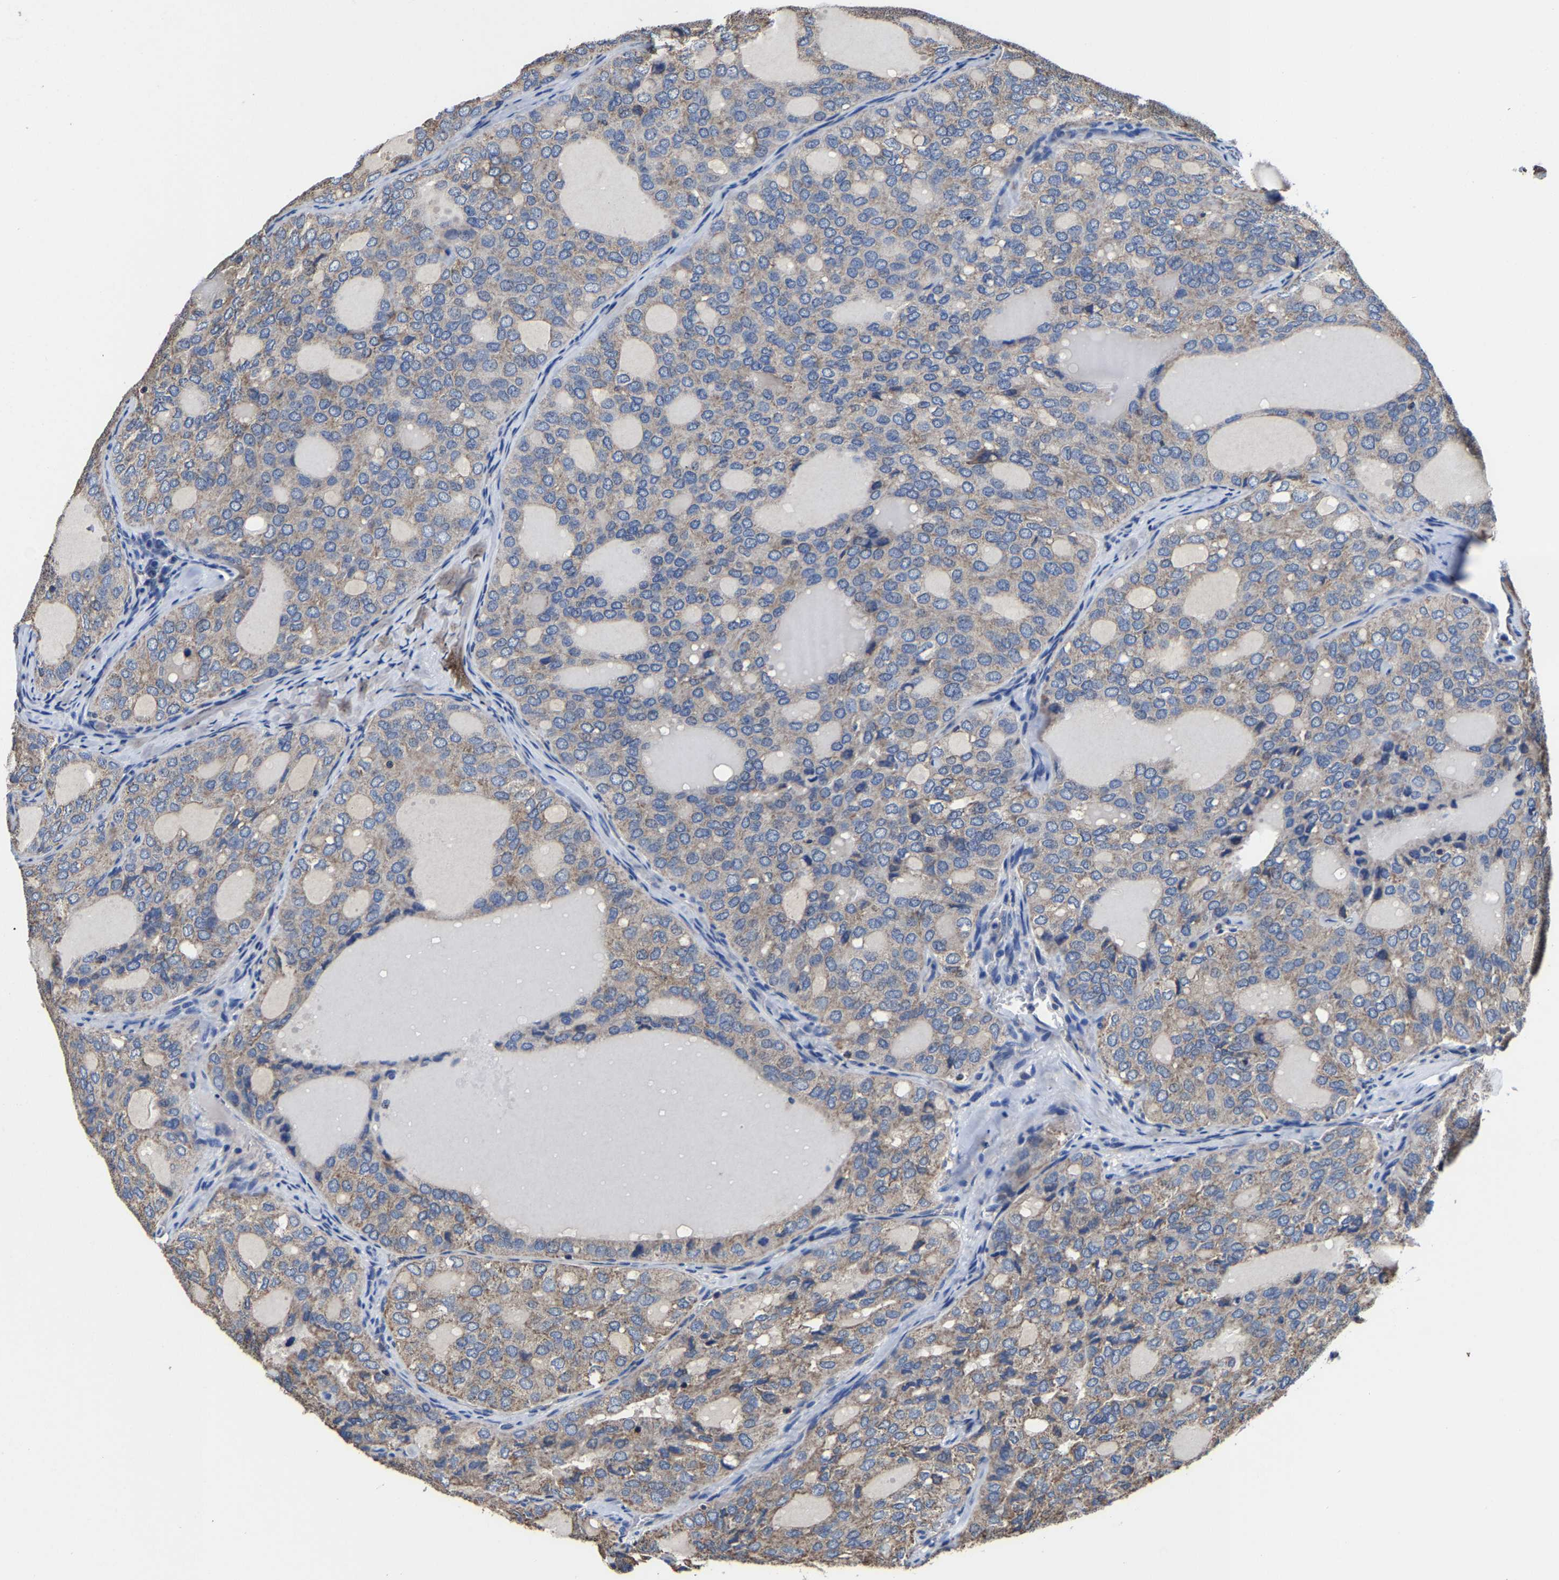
{"staining": {"intensity": "weak", "quantity": ">75%", "location": "cytoplasmic/membranous"}, "tissue": "thyroid cancer", "cell_type": "Tumor cells", "image_type": "cancer", "snomed": [{"axis": "morphology", "description": "Follicular adenoma carcinoma, NOS"}, {"axis": "topography", "description": "Thyroid gland"}], "caption": "Protein staining by immunohistochemistry (IHC) exhibits weak cytoplasmic/membranous positivity in approximately >75% of tumor cells in thyroid cancer. Ihc stains the protein of interest in brown and the nuclei are stained blue.", "gene": "ZCCHC7", "patient": {"sex": "male", "age": 75}}